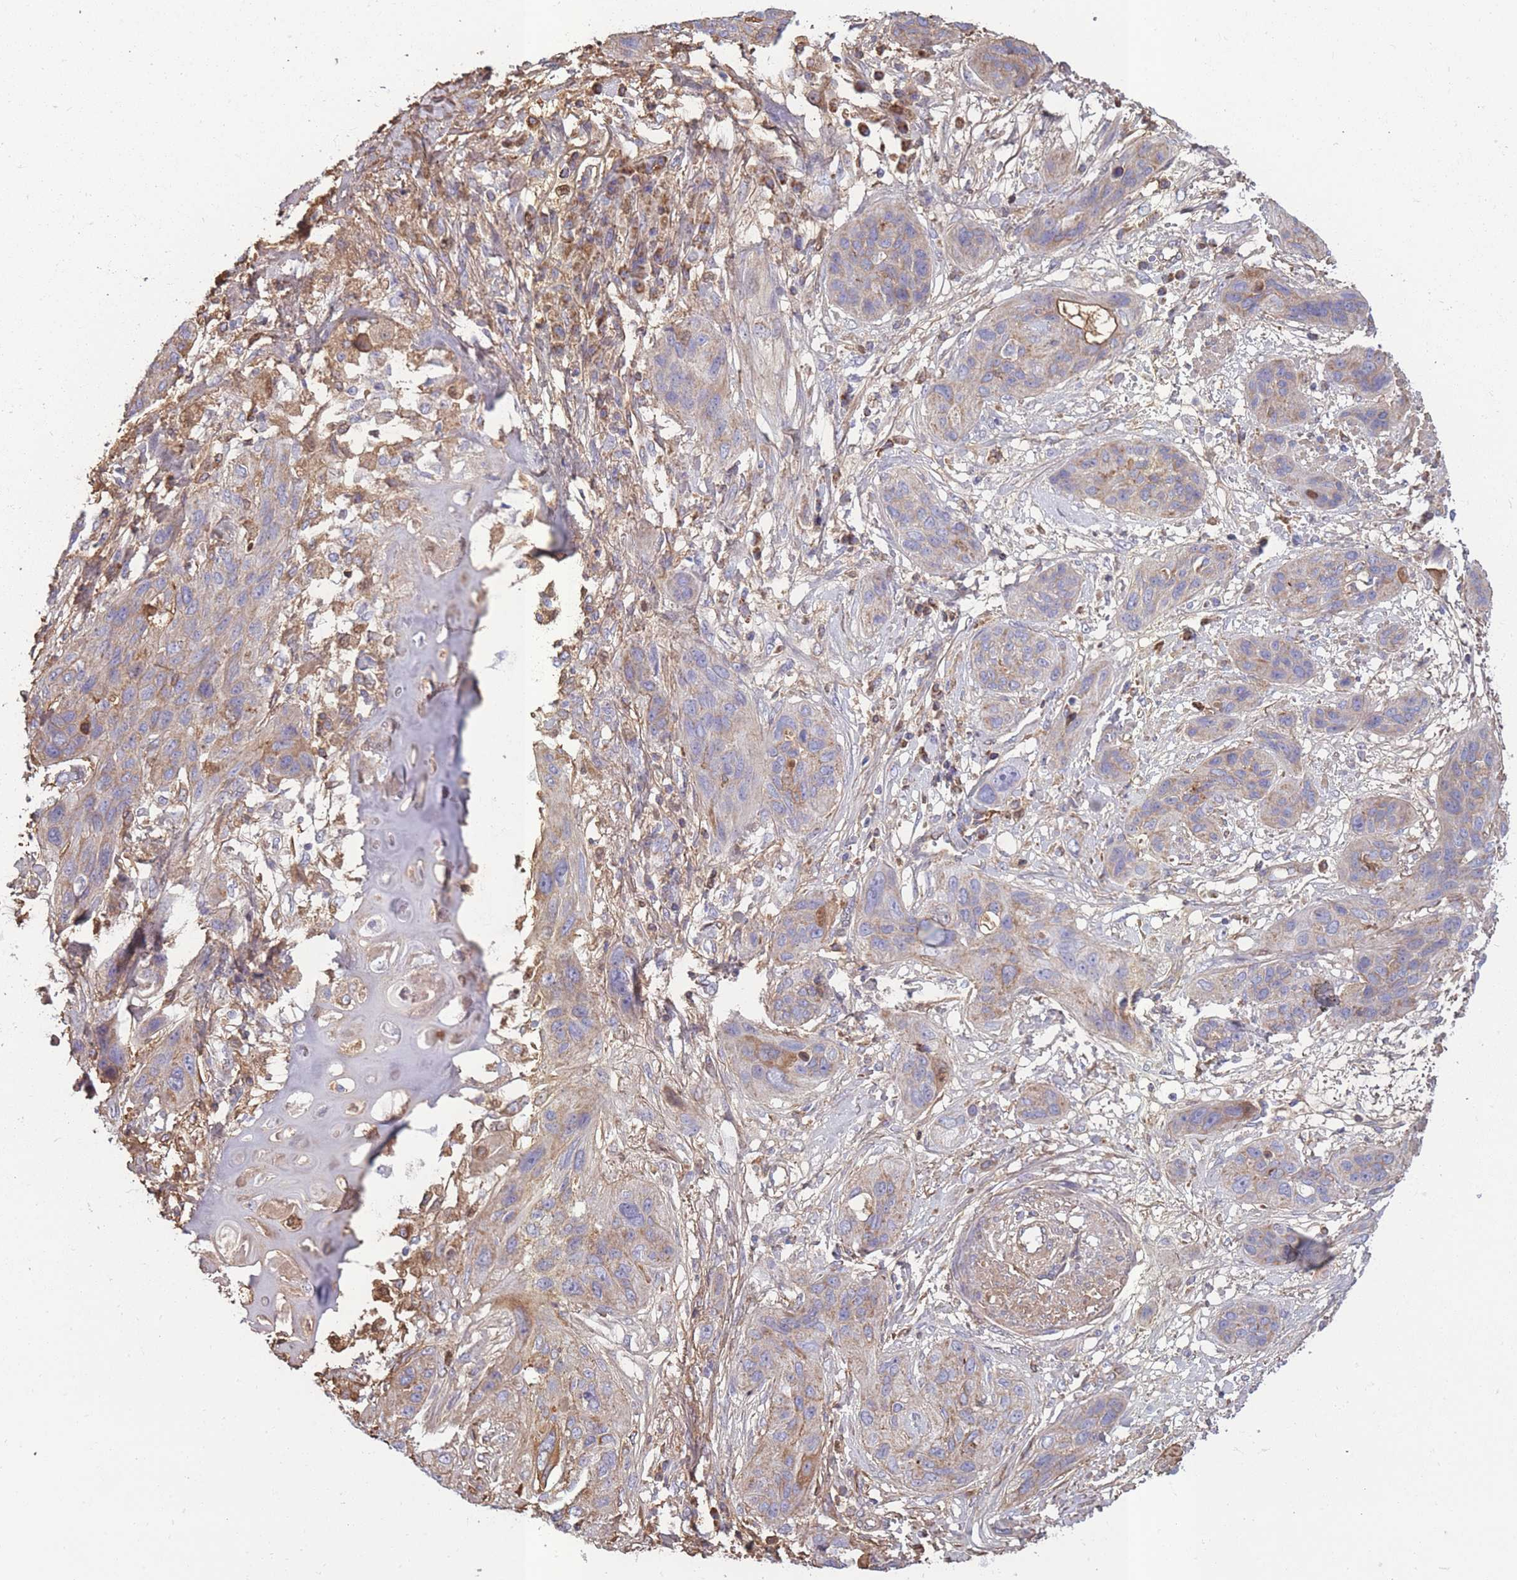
{"staining": {"intensity": "weak", "quantity": "<25%", "location": "cytoplasmic/membranous"}, "tissue": "lung cancer", "cell_type": "Tumor cells", "image_type": "cancer", "snomed": [{"axis": "morphology", "description": "Squamous cell carcinoma, NOS"}, {"axis": "topography", "description": "Lung"}], "caption": "IHC image of lung squamous cell carcinoma stained for a protein (brown), which exhibits no positivity in tumor cells.", "gene": "KAT2A", "patient": {"sex": "female", "age": 70}}